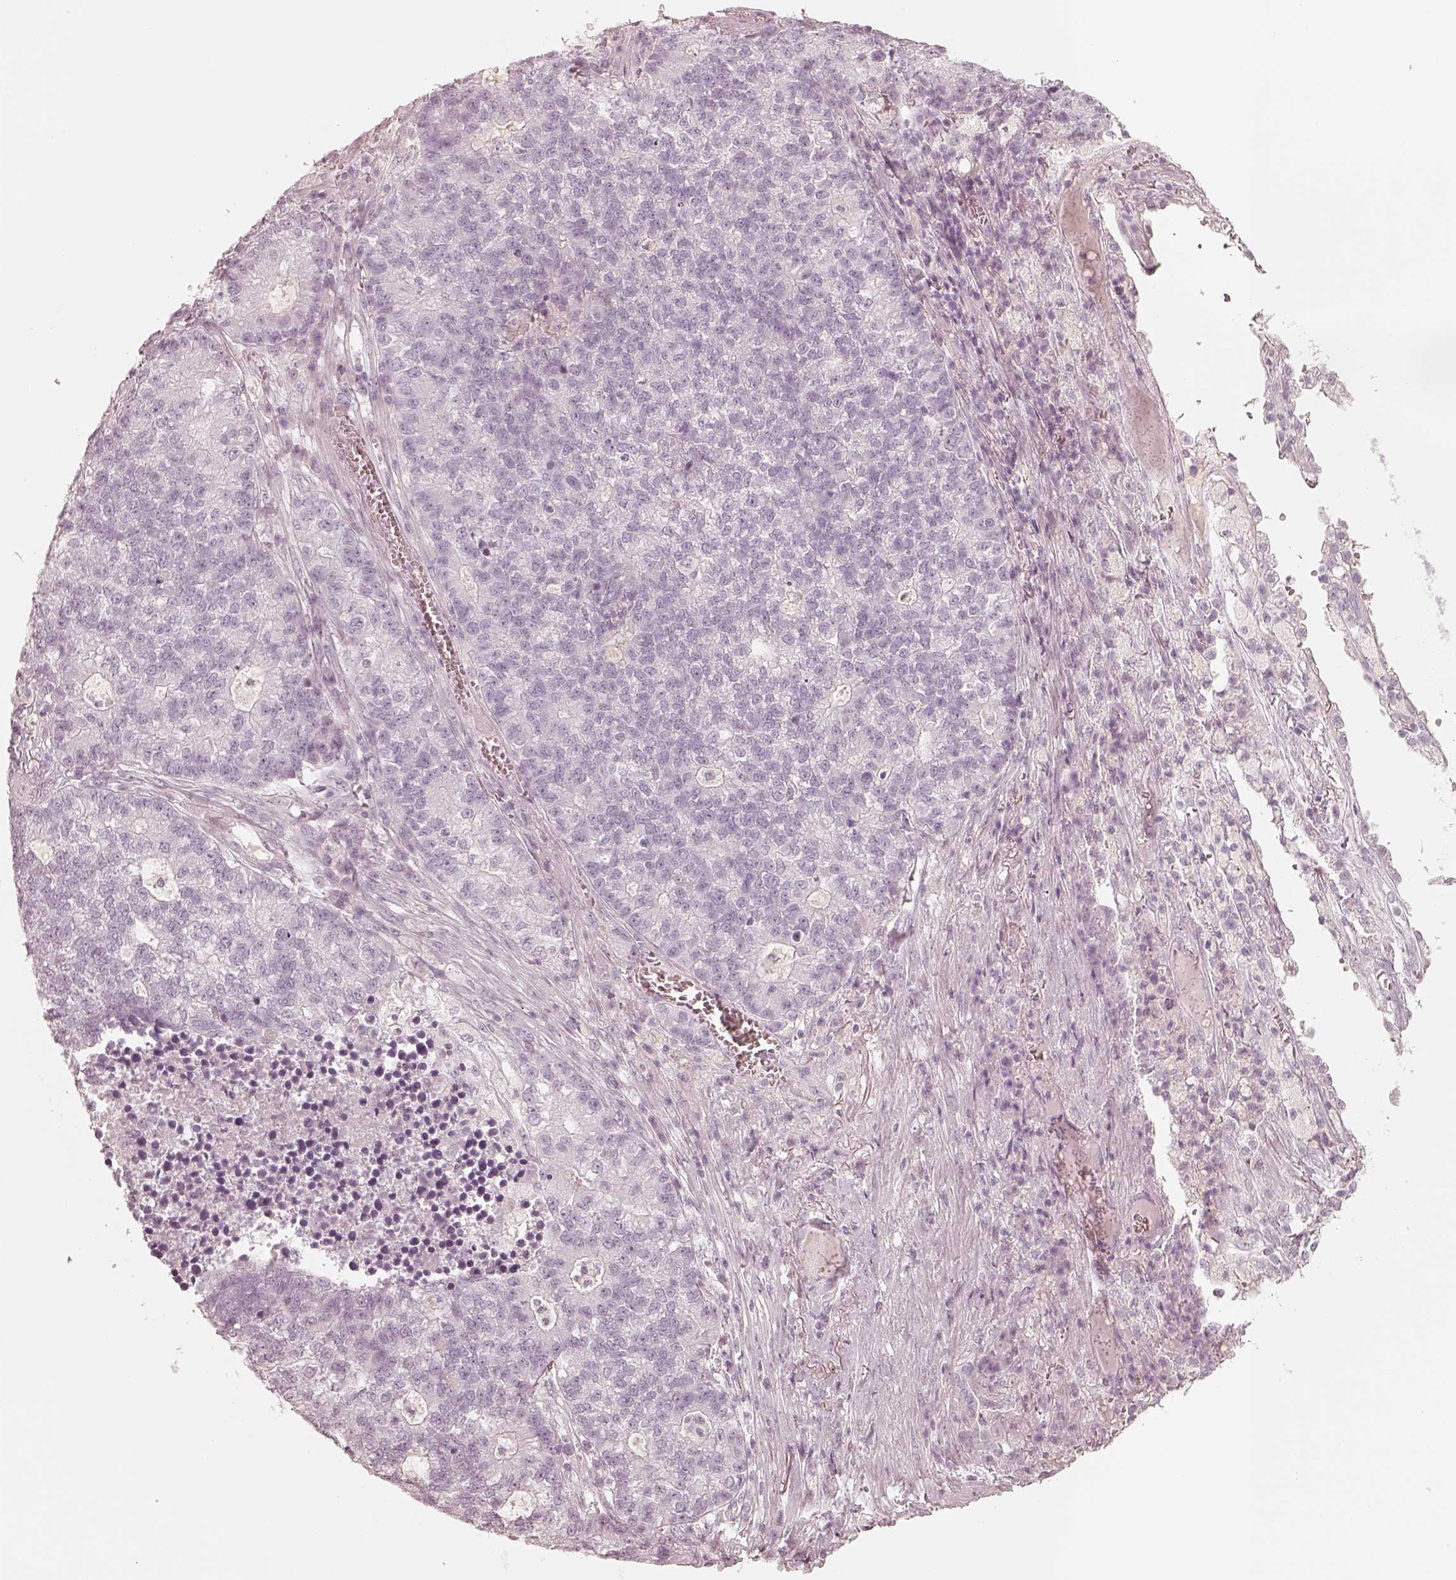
{"staining": {"intensity": "negative", "quantity": "none", "location": "none"}, "tissue": "lung cancer", "cell_type": "Tumor cells", "image_type": "cancer", "snomed": [{"axis": "morphology", "description": "Adenocarcinoma, NOS"}, {"axis": "topography", "description": "Lung"}], "caption": "Tumor cells are negative for protein expression in human lung cancer.", "gene": "KRT82", "patient": {"sex": "male", "age": 57}}